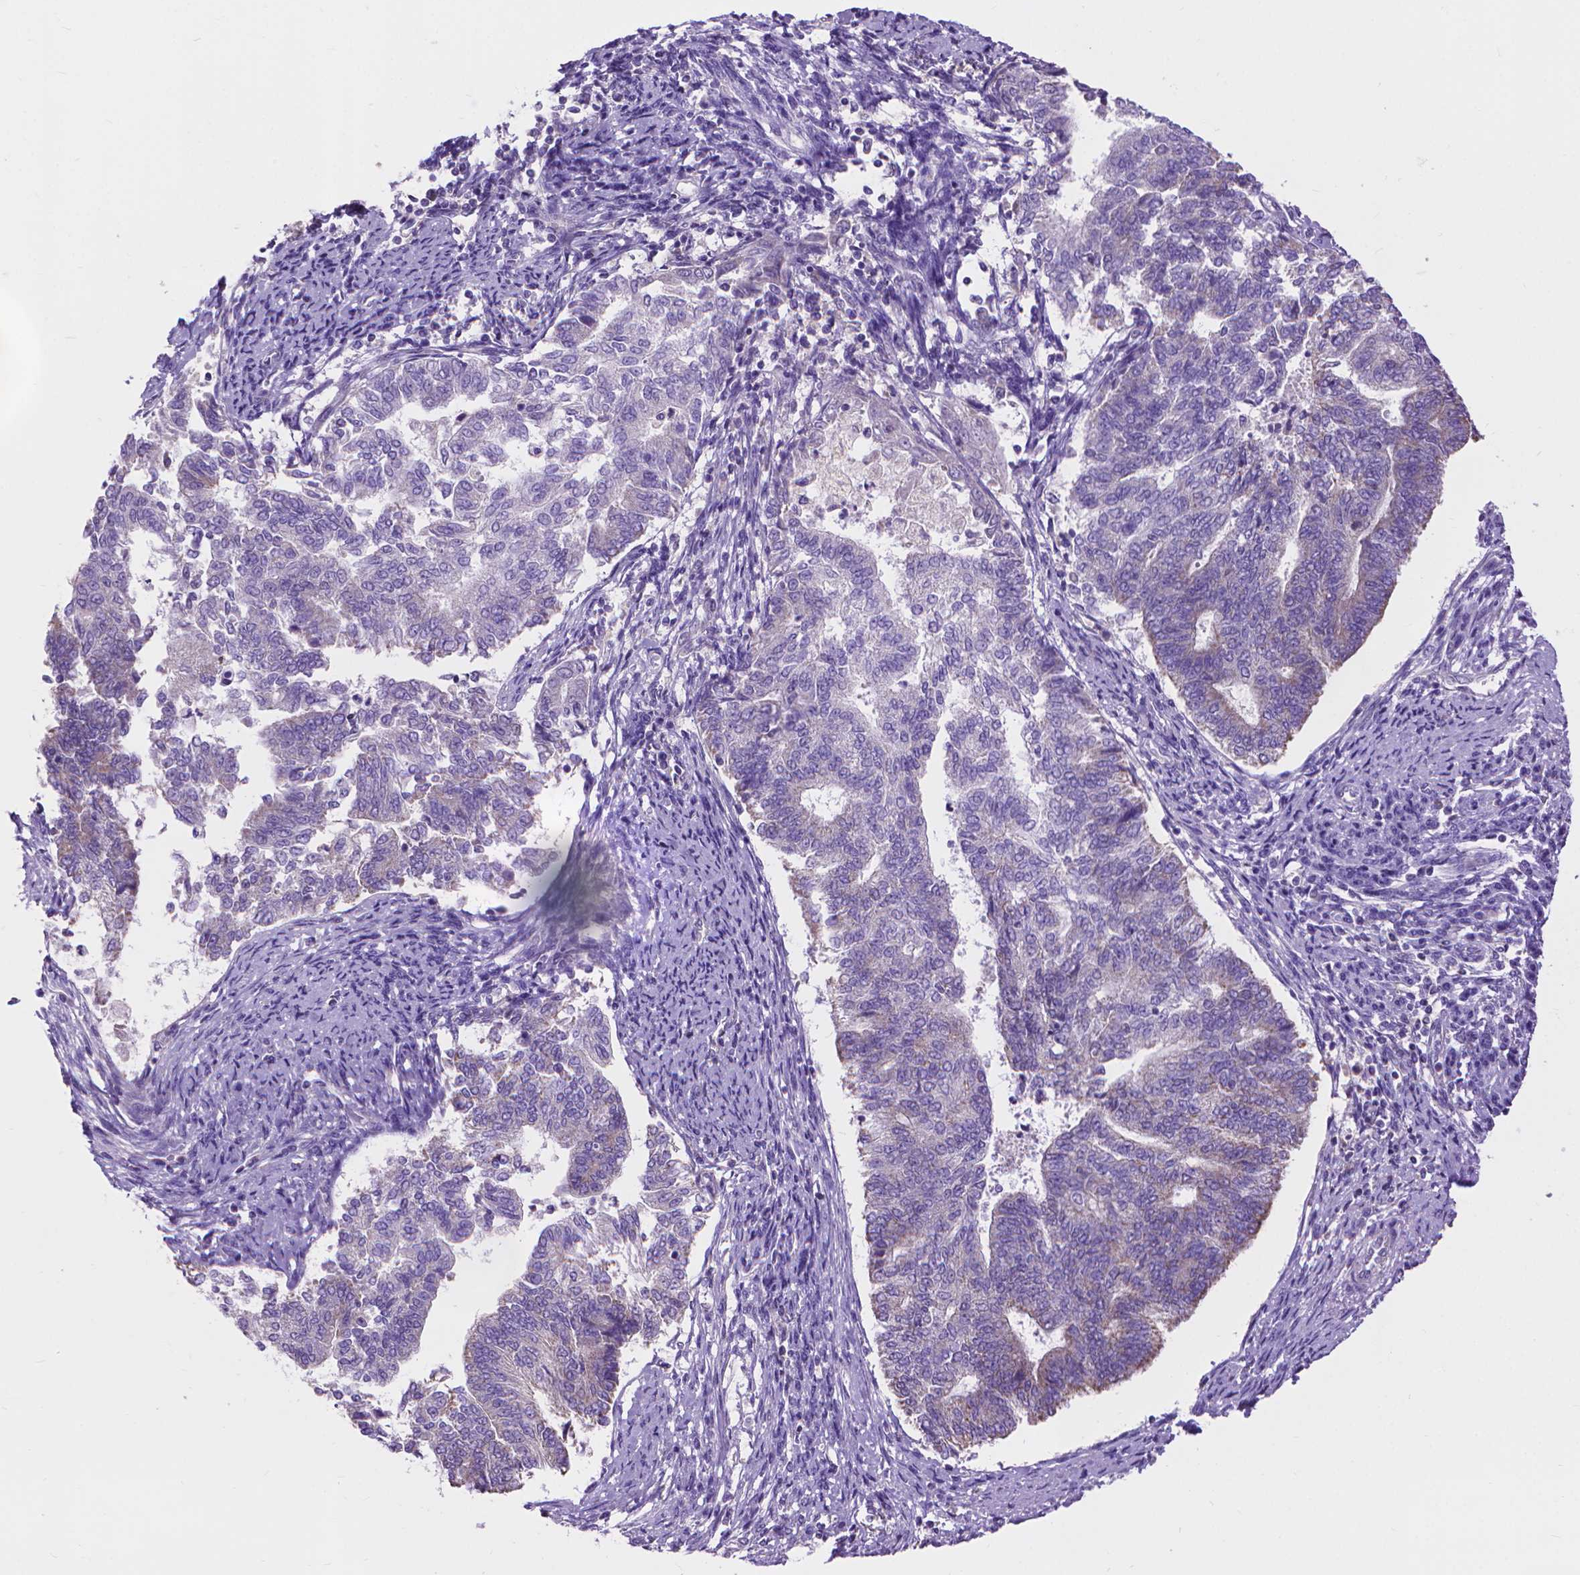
{"staining": {"intensity": "negative", "quantity": "none", "location": "none"}, "tissue": "endometrial cancer", "cell_type": "Tumor cells", "image_type": "cancer", "snomed": [{"axis": "morphology", "description": "Adenocarcinoma, NOS"}, {"axis": "topography", "description": "Endometrium"}], "caption": "Image shows no significant protein expression in tumor cells of endometrial cancer (adenocarcinoma).", "gene": "SYN1", "patient": {"sex": "female", "age": 65}}